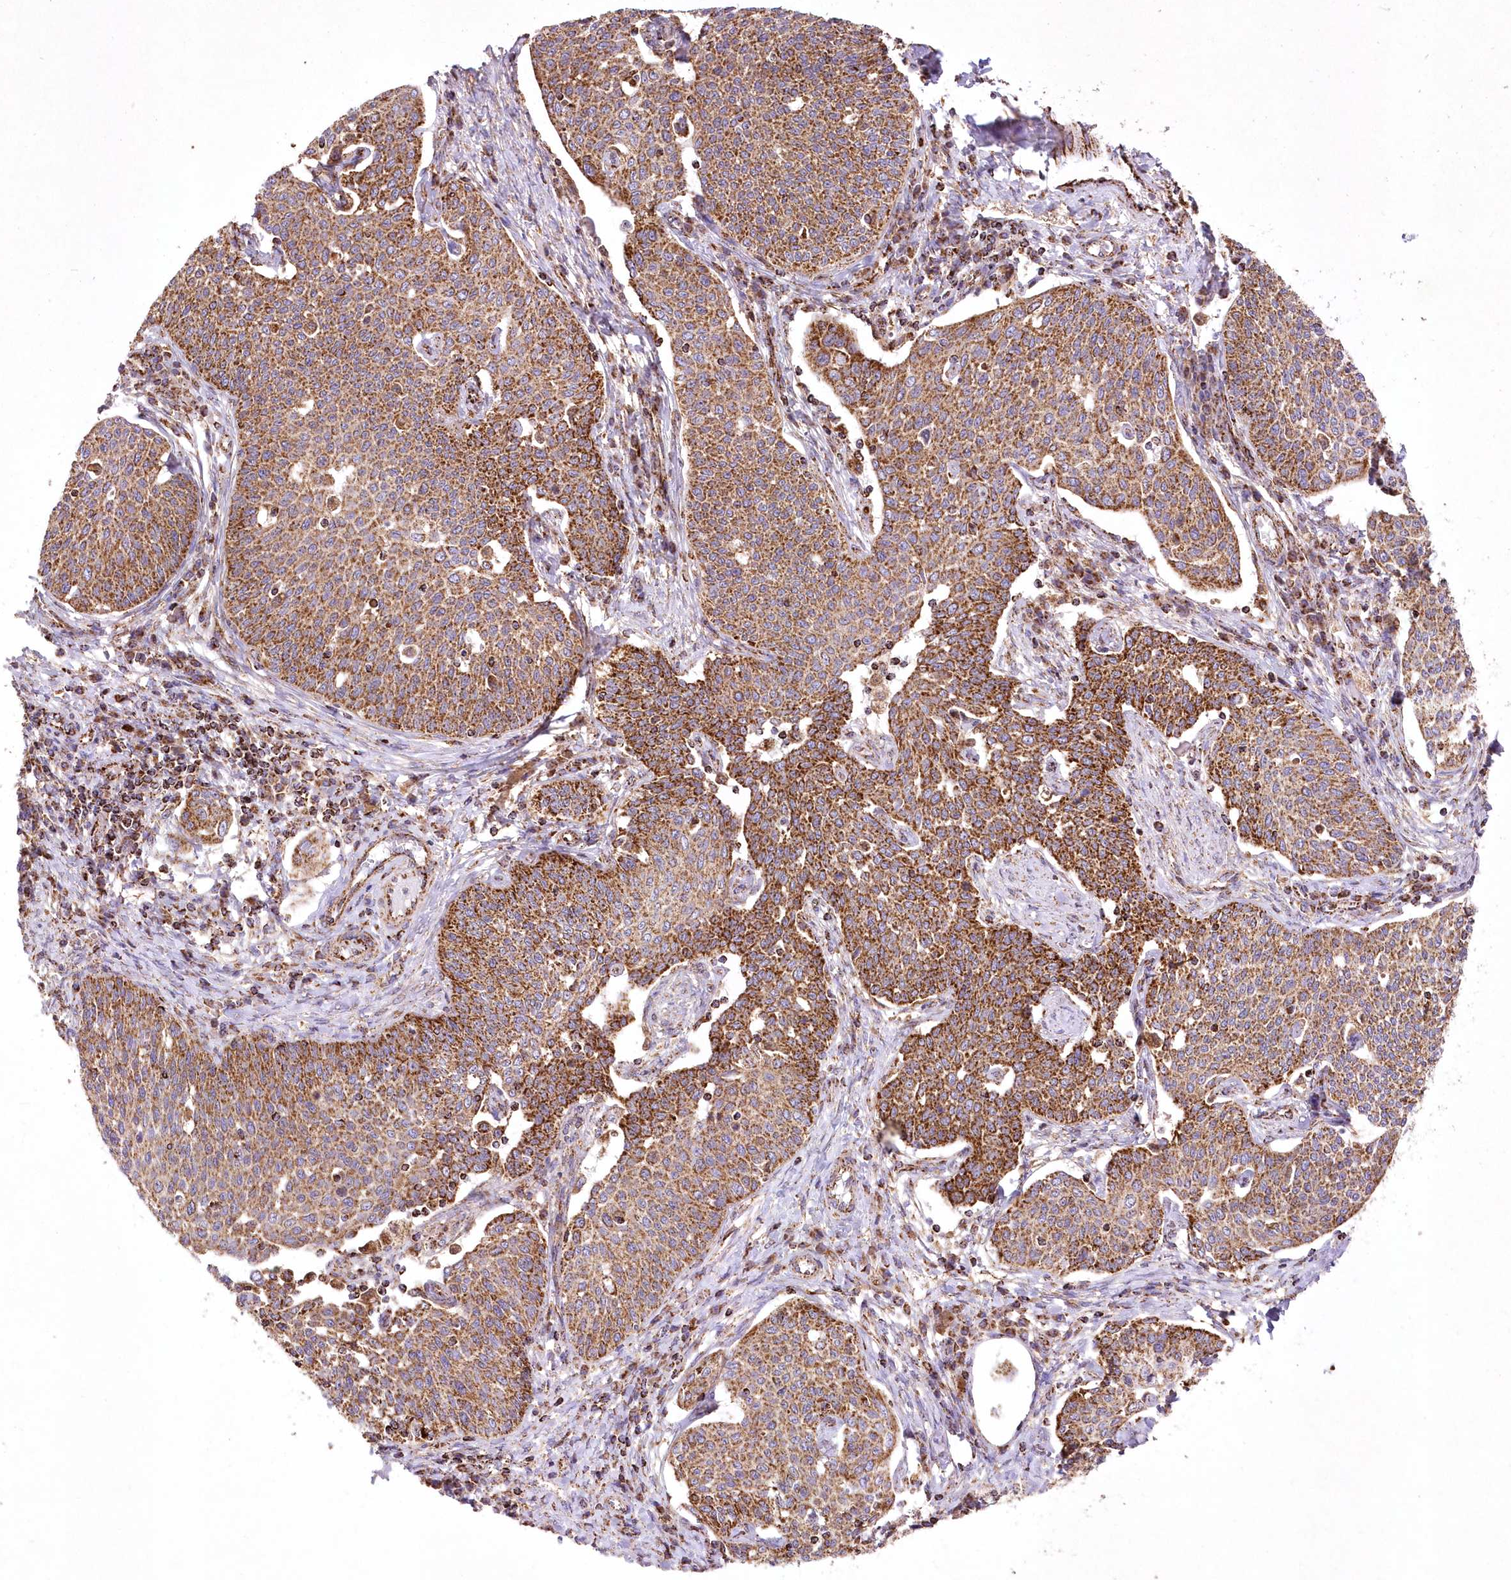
{"staining": {"intensity": "strong", "quantity": ">75%", "location": "cytoplasmic/membranous"}, "tissue": "cervical cancer", "cell_type": "Tumor cells", "image_type": "cancer", "snomed": [{"axis": "morphology", "description": "Squamous cell carcinoma, NOS"}, {"axis": "topography", "description": "Cervix"}], "caption": "Brown immunohistochemical staining in cervical squamous cell carcinoma displays strong cytoplasmic/membranous staining in approximately >75% of tumor cells. The staining is performed using DAB (3,3'-diaminobenzidine) brown chromogen to label protein expression. The nuclei are counter-stained blue using hematoxylin.", "gene": "ASNSD1", "patient": {"sex": "female", "age": 34}}